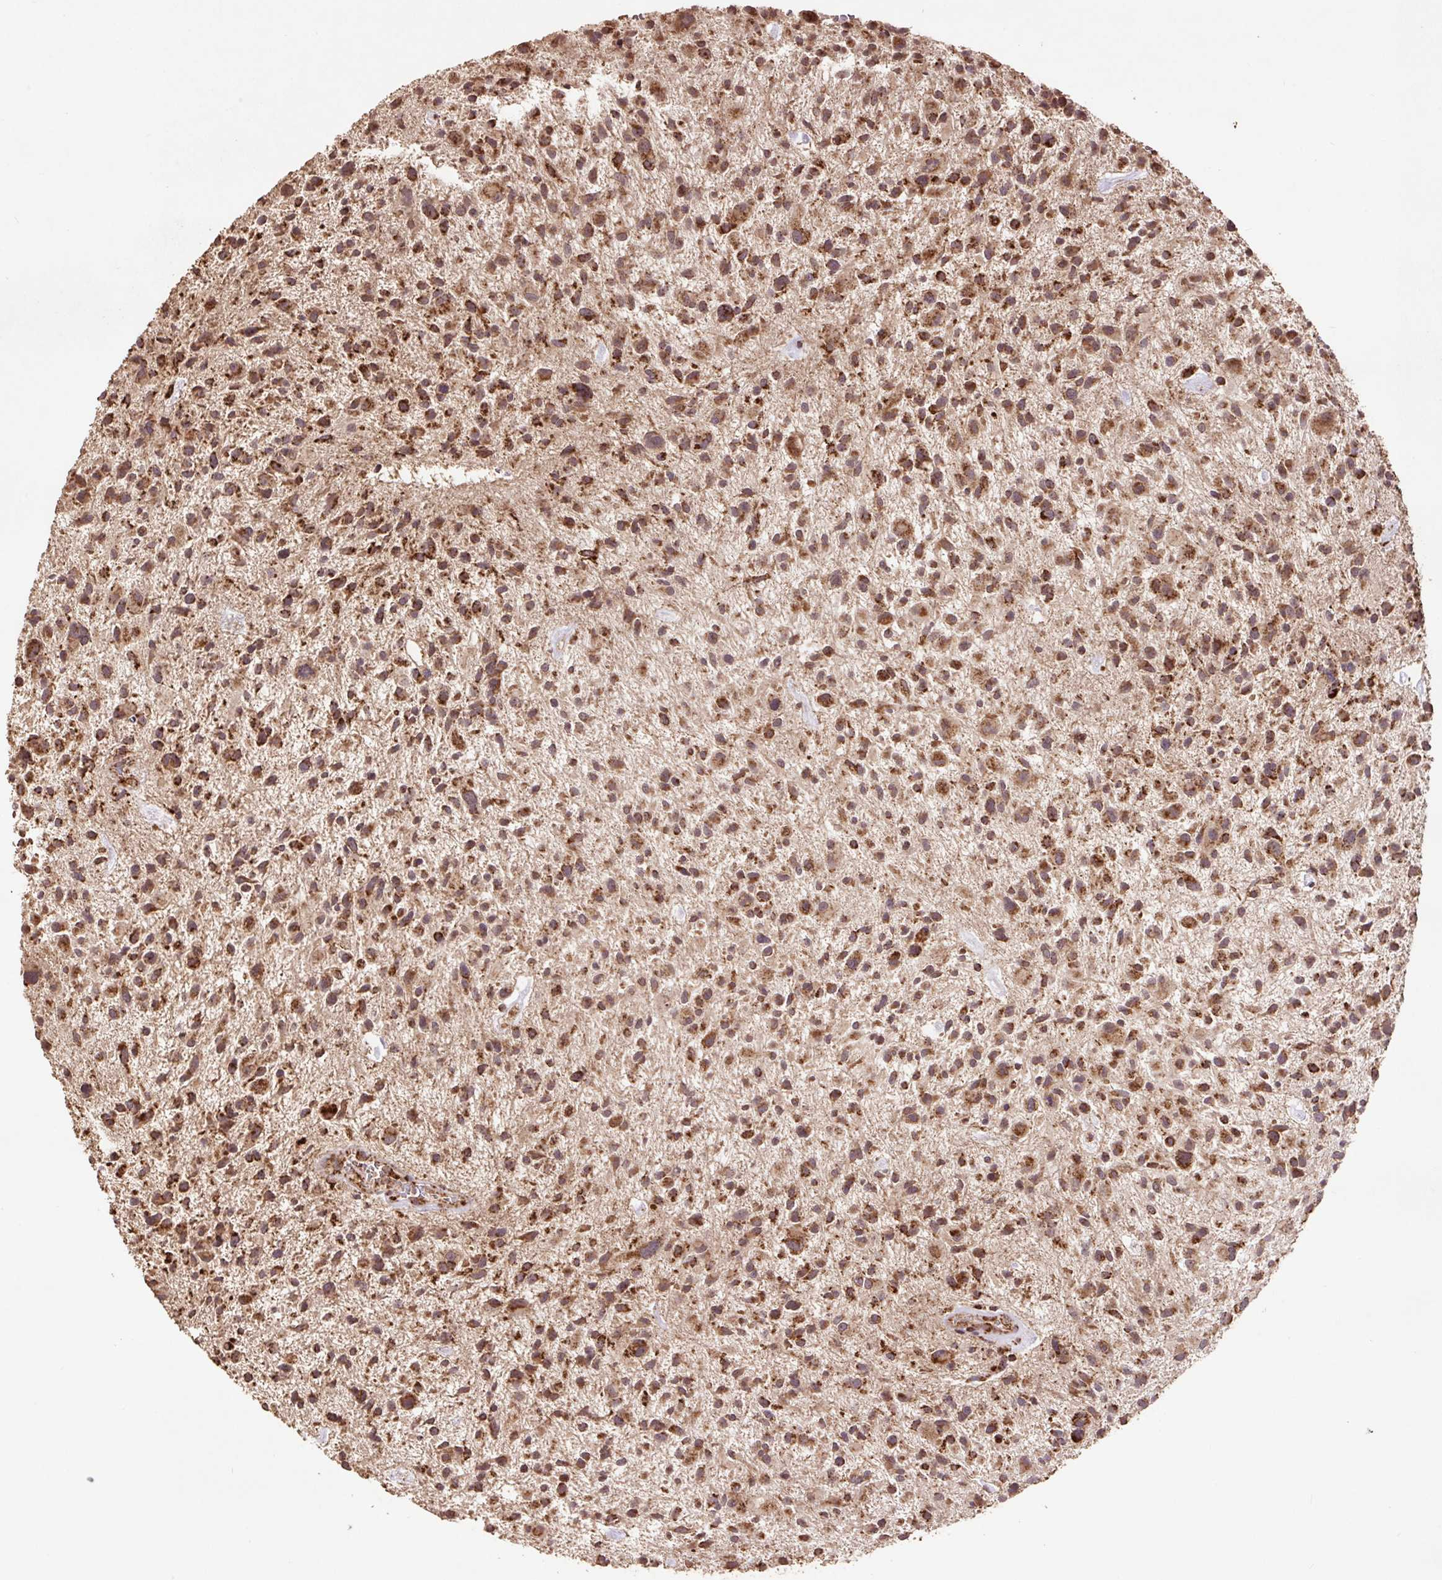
{"staining": {"intensity": "moderate", "quantity": ">75%", "location": "cytoplasmic/membranous"}, "tissue": "glioma", "cell_type": "Tumor cells", "image_type": "cancer", "snomed": [{"axis": "morphology", "description": "Glioma, malignant, High grade"}, {"axis": "topography", "description": "Brain"}], "caption": "Immunohistochemical staining of glioma demonstrates medium levels of moderate cytoplasmic/membranous staining in approximately >75% of tumor cells.", "gene": "ATP5F1A", "patient": {"sex": "male", "age": 47}}